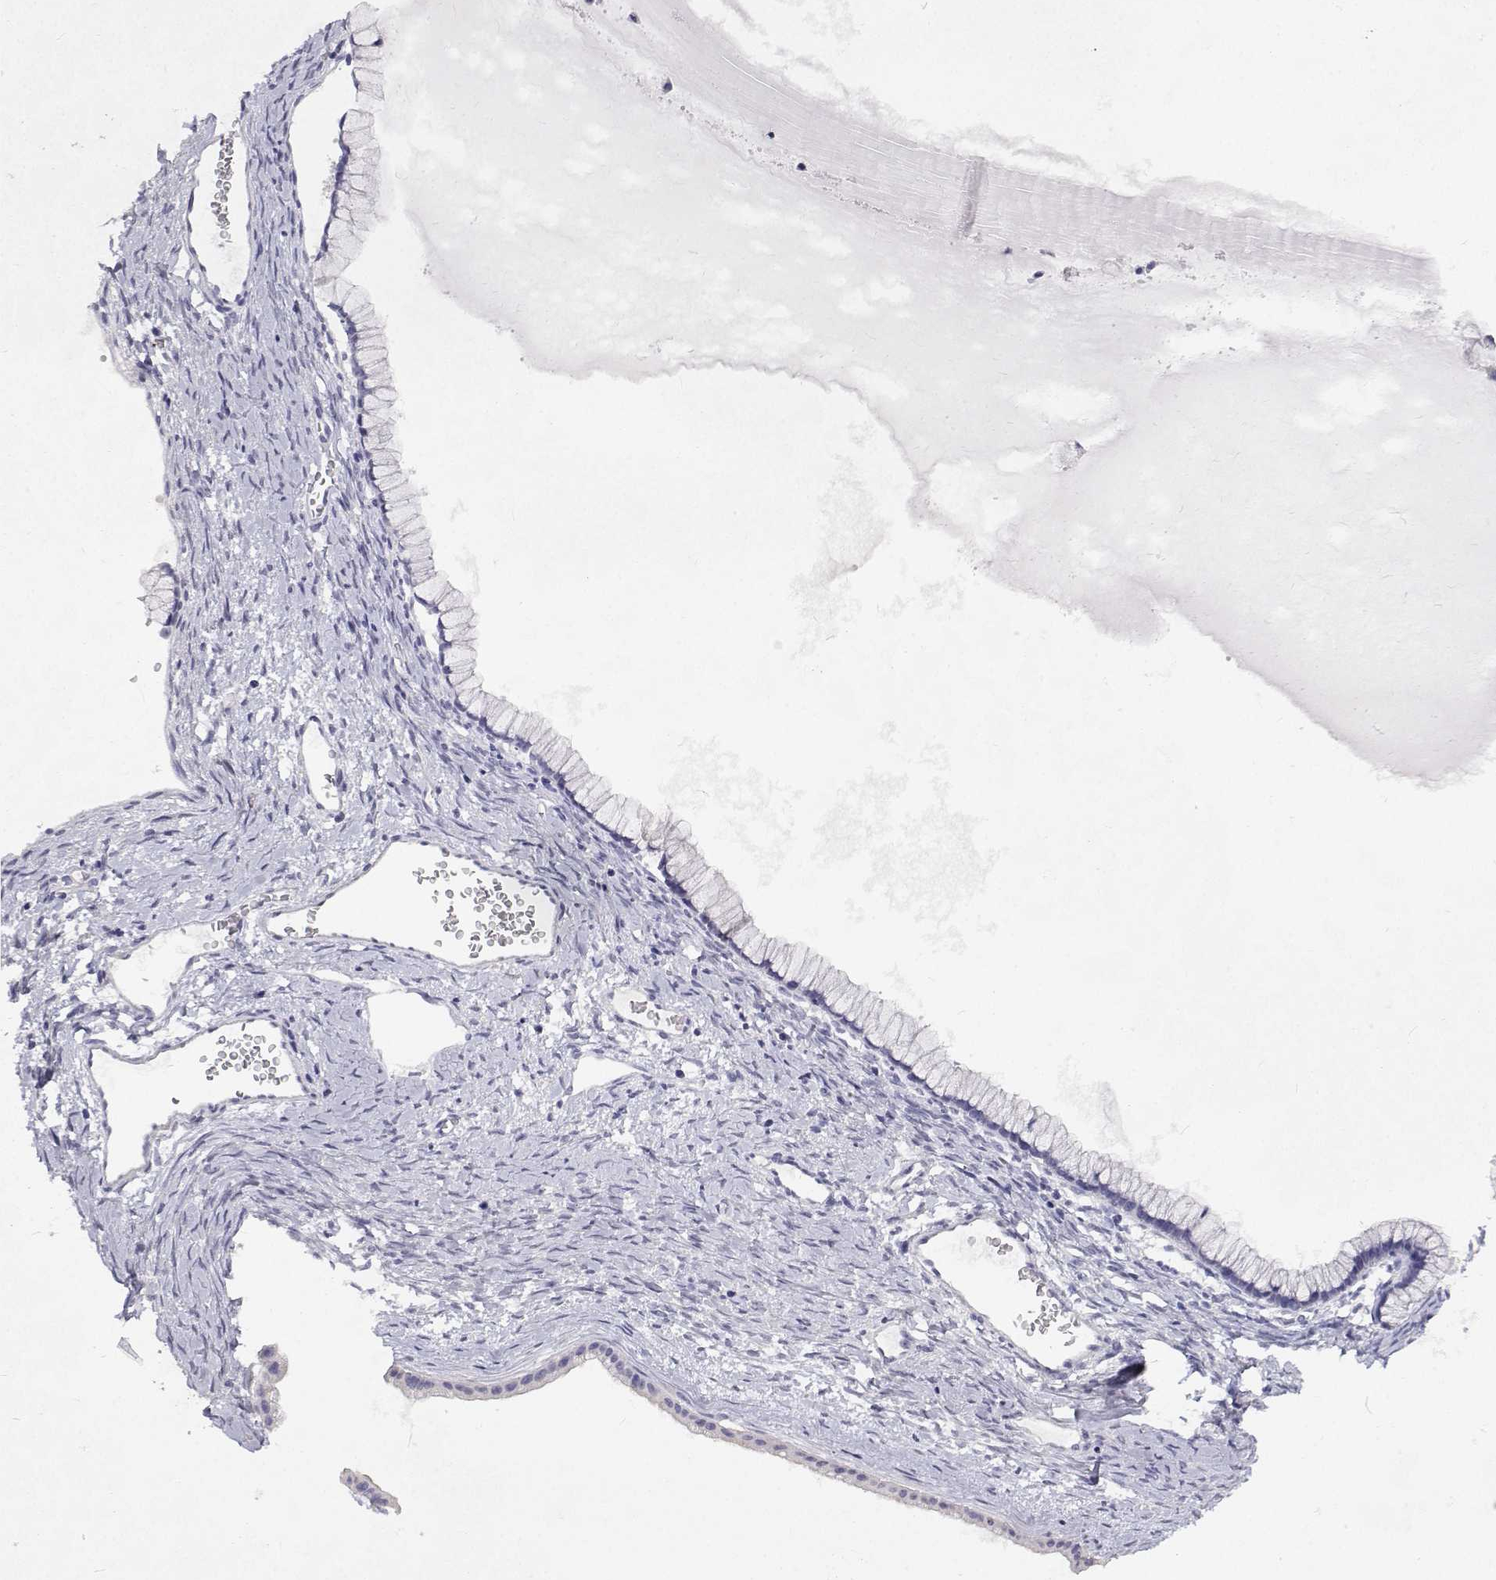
{"staining": {"intensity": "negative", "quantity": "none", "location": "none"}, "tissue": "ovarian cancer", "cell_type": "Tumor cells", "image_type": "cancer", "snomed": [{"axis": "morphology", "description": "Cystadenocarcinoma, mucinous, NOS"}, {"axis": "topography", "description": "Ovary"}], "caption": "Ovarian mucinous cystadenocarcinoma stained for a protein using immunohistochemistry (IHC) reveals no expression tumor cells.", "gene": "NCR2", "patient": {"sex": "female", "age": 41}}